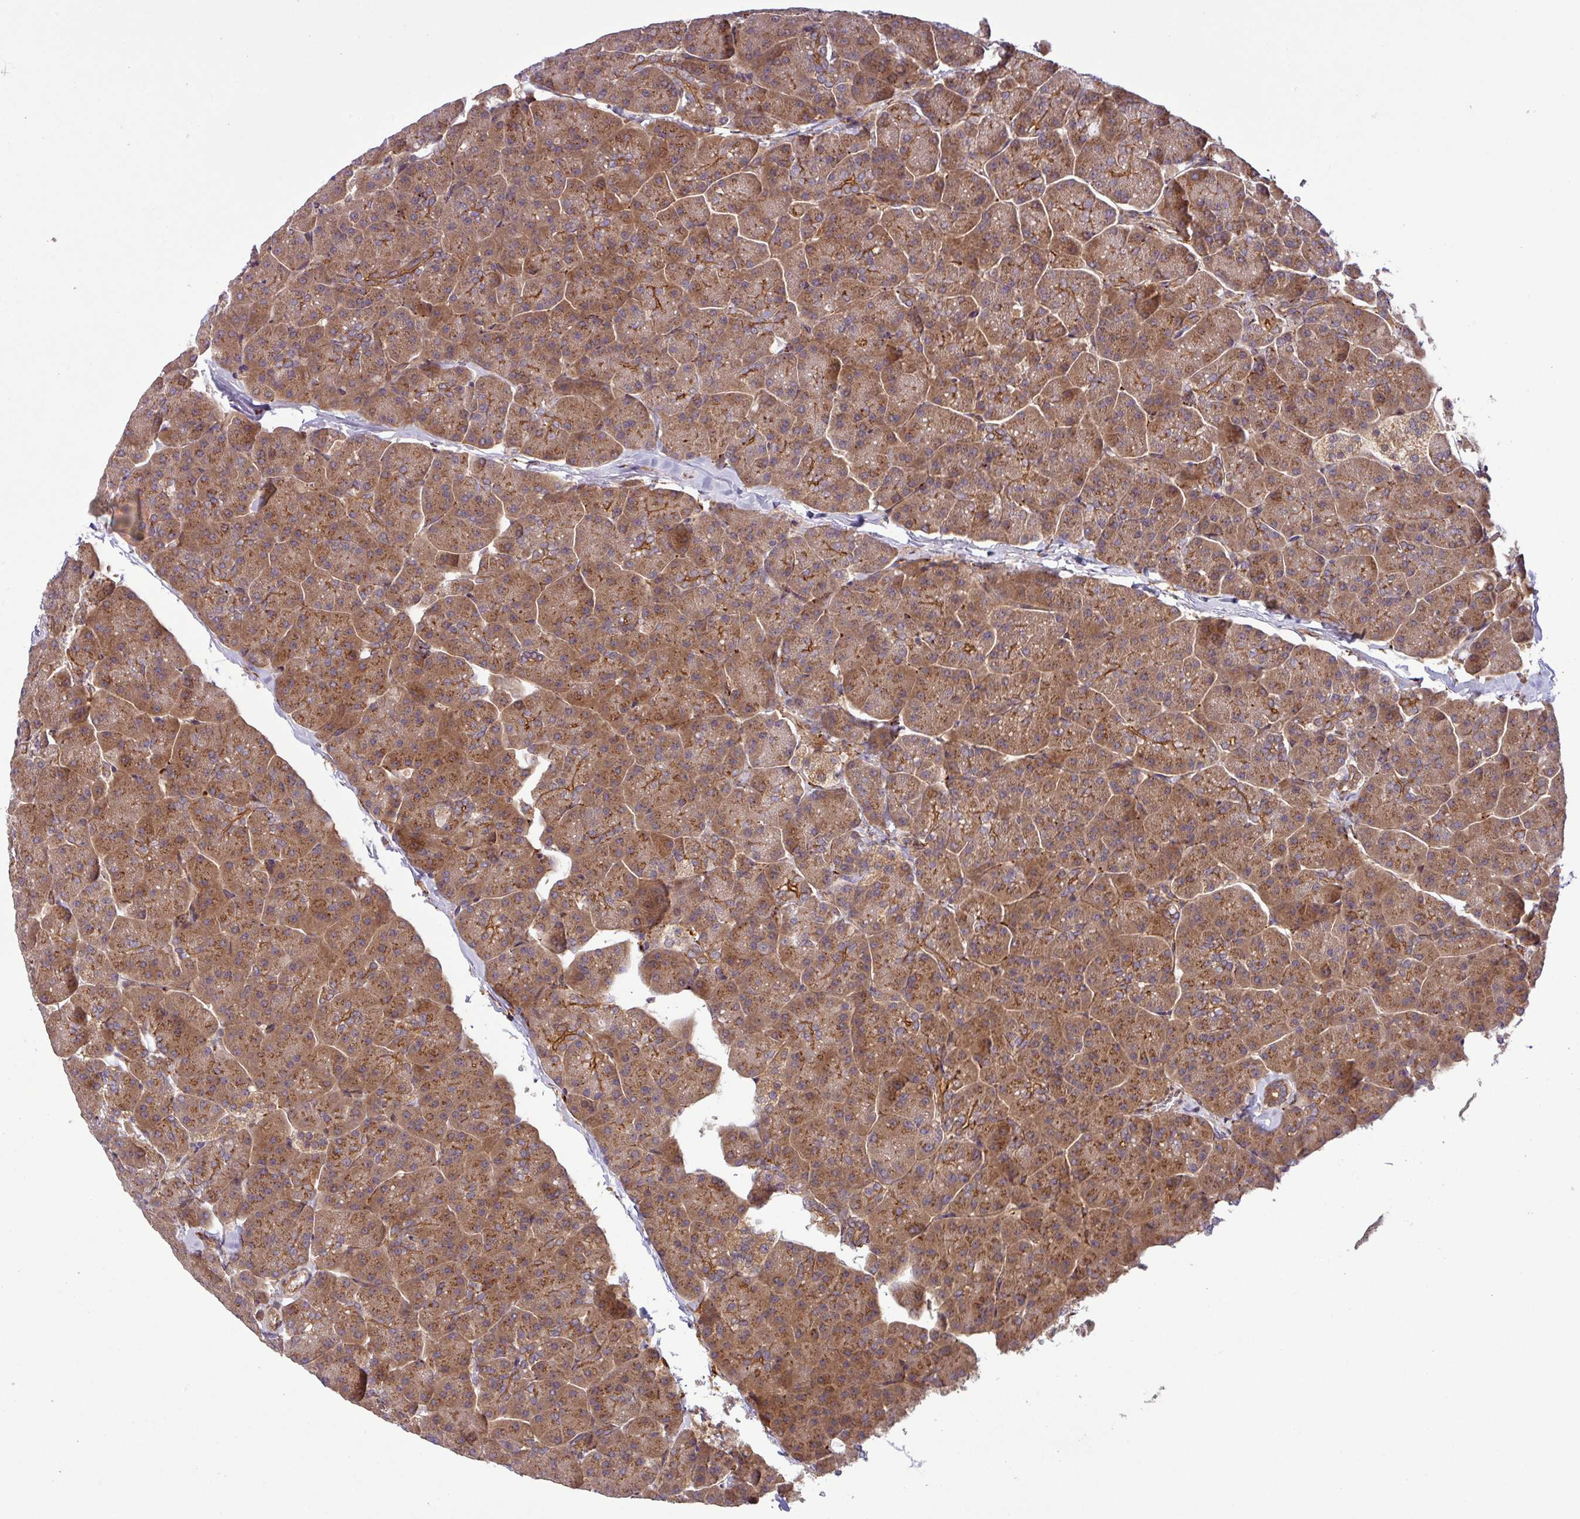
{"staining": {"intensity": "strong", "quantity": ">75%", "location": "cytoplasmic/membranous"}, "tissue": "pancreas", "cell_type": "Exocrine glandular cells", "image_type": "normal", "snomed": [{"axis": "morphology", "description": "Normal tissue, NOS"}, {"axis": "topography", "description": "Pancreas"}, {"axis": "topography", "description": "Peripheral nerve tissue"}], "caption": "Immunohistochemistry (DAB (3,3'-diaminobenzidine)) staining of unremarkable human pancreas reveals strong cytoplasmic/membranous protein staining in about >75% of exocrine glandular cells. (Brightfield microscopy of DAB IHC at high magnification).", "gene": "ART1", "patient": {"sex": "male", "age": 54}}